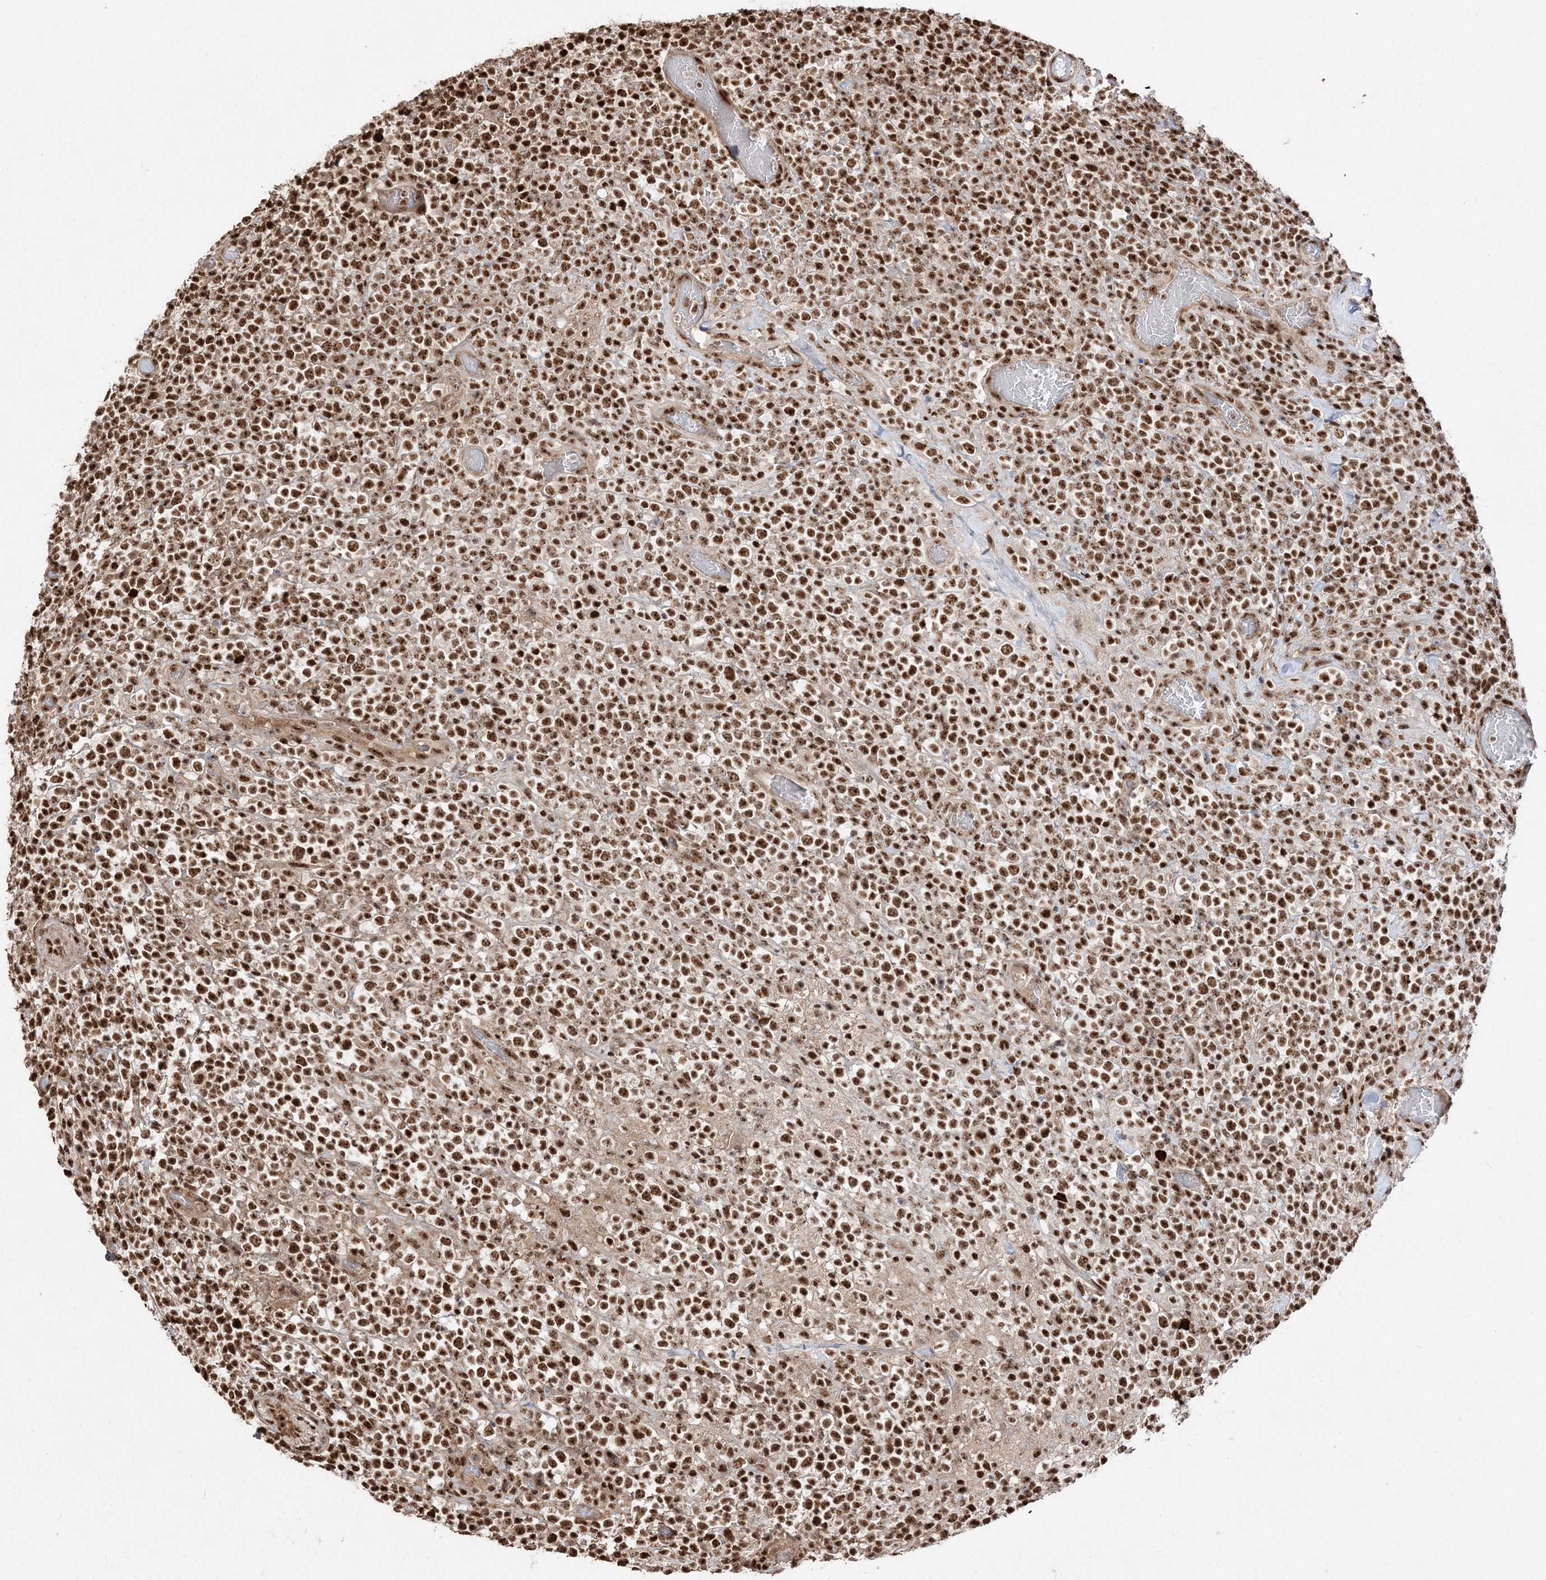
{"staining": {"intensity": "strong", "quantity": ">75%", "location": "nuclear"}, "tissue": "lymphoma", "cell_type": "Tumor cells", "image_type": "cancer", "snomed": [{"axis": "morphology", "description": "Malignant lymphoma, non-Hodgkin's type, High grade"}, {"axis": "topography", "description": "Colon"}], "caption": "Lymphoma was stained to show a protein in brown. There is high levels of strong nuclear expression in about >75% of tumor cells. (brown staining indicates protein expression, while blue staining denotes nuclei).", "gene": "RBM17", "patient": {"sex": "female", "age": 53}}